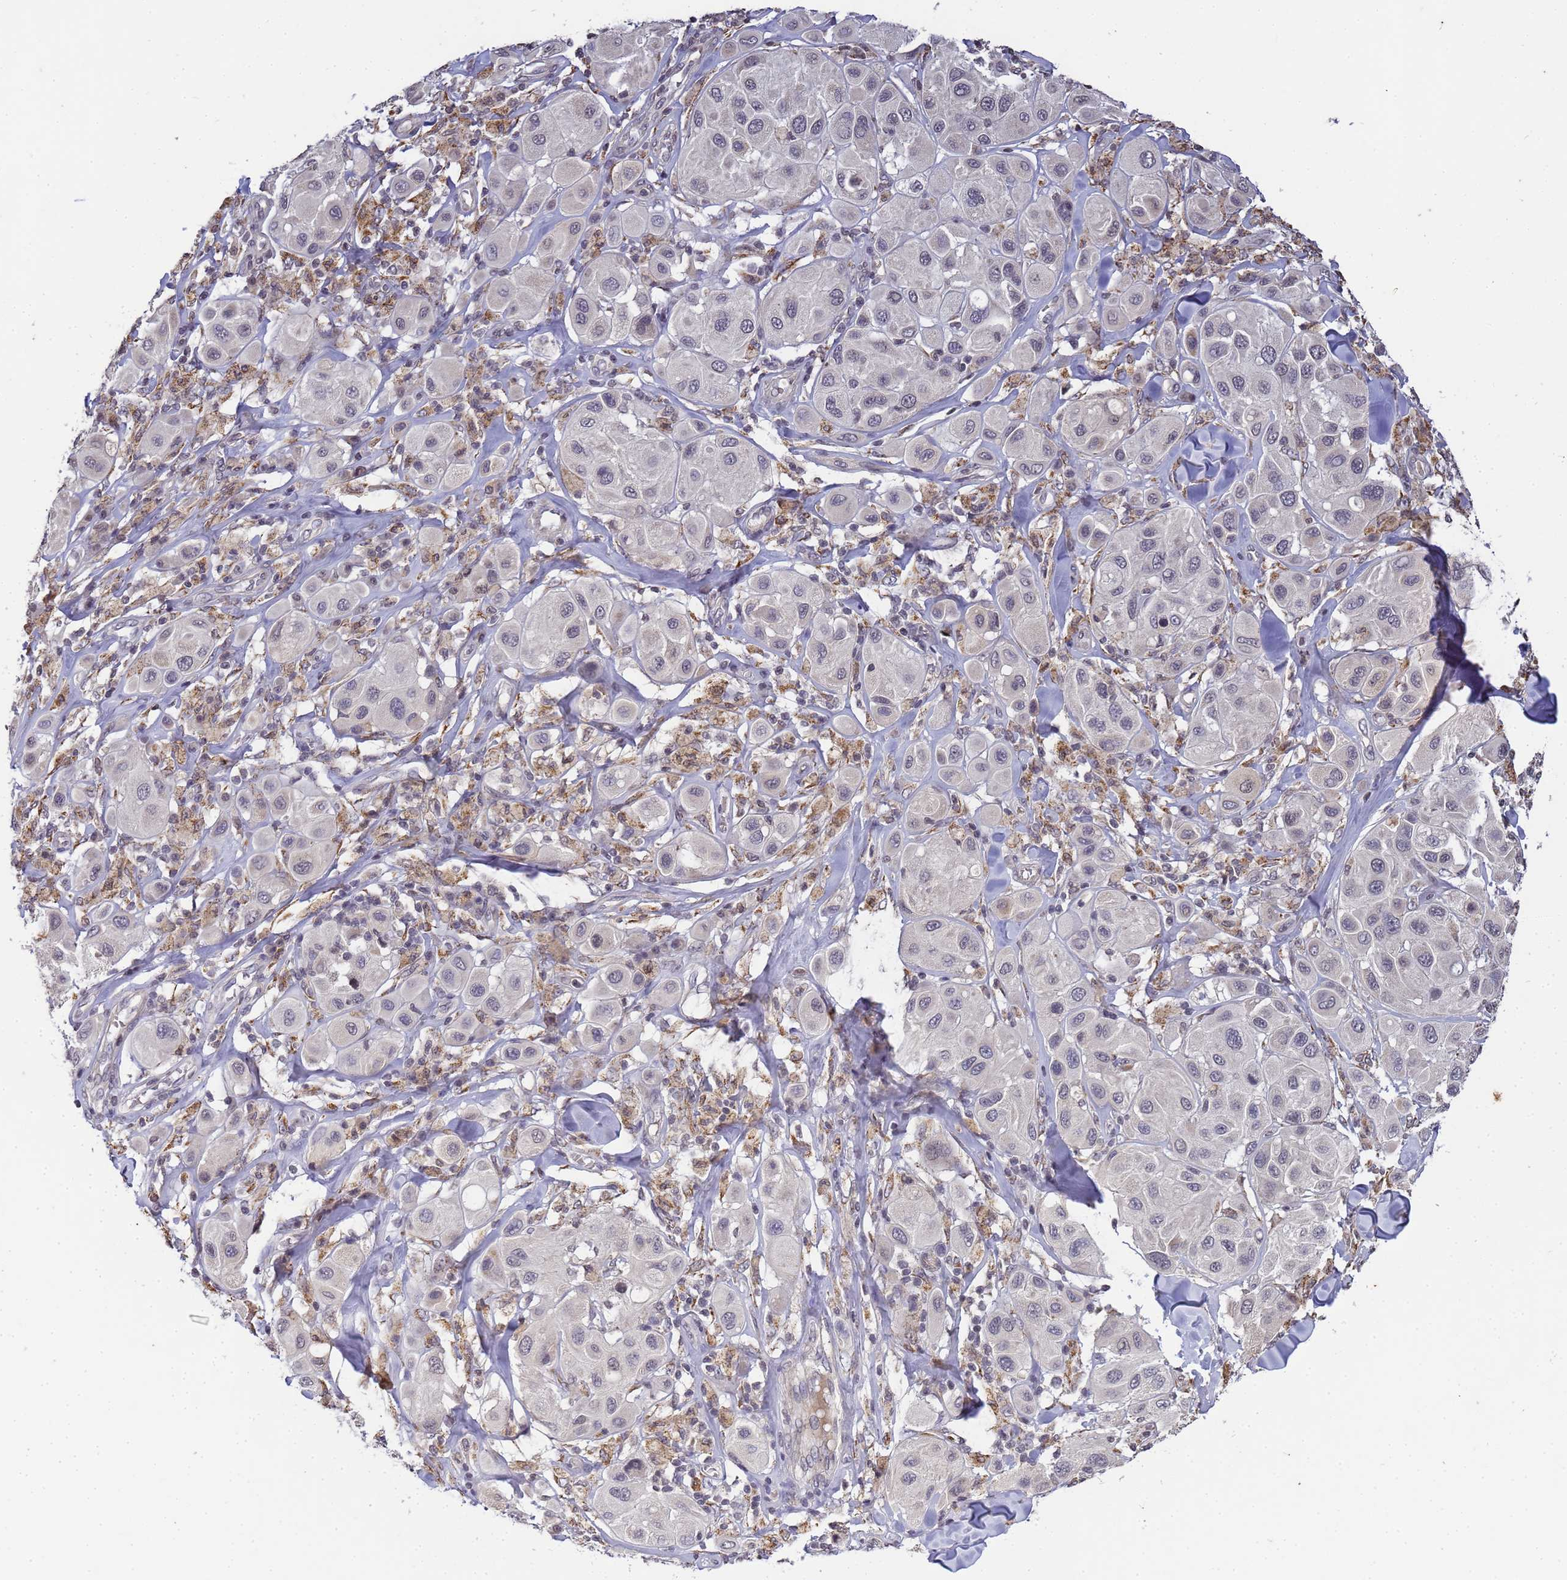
{"staining": {"intensity": "negative", "quantity": "none", "location": "none"}, "tissue": "melanoma", "cell_type": "Tumor cells", "image_type": "cancer", "snomed": [{"axis": "morphology", "description": "Malignant melanoma, Metastatic site"}, {"axis": "topography", "description": "Skin"}], "caption": "Immunohistochemistry of malignant melanoma (metastatic site) displays no positivity in tumor cells.", "gene": "MYL7", "patient": {"sex": "male", "age": 41}}